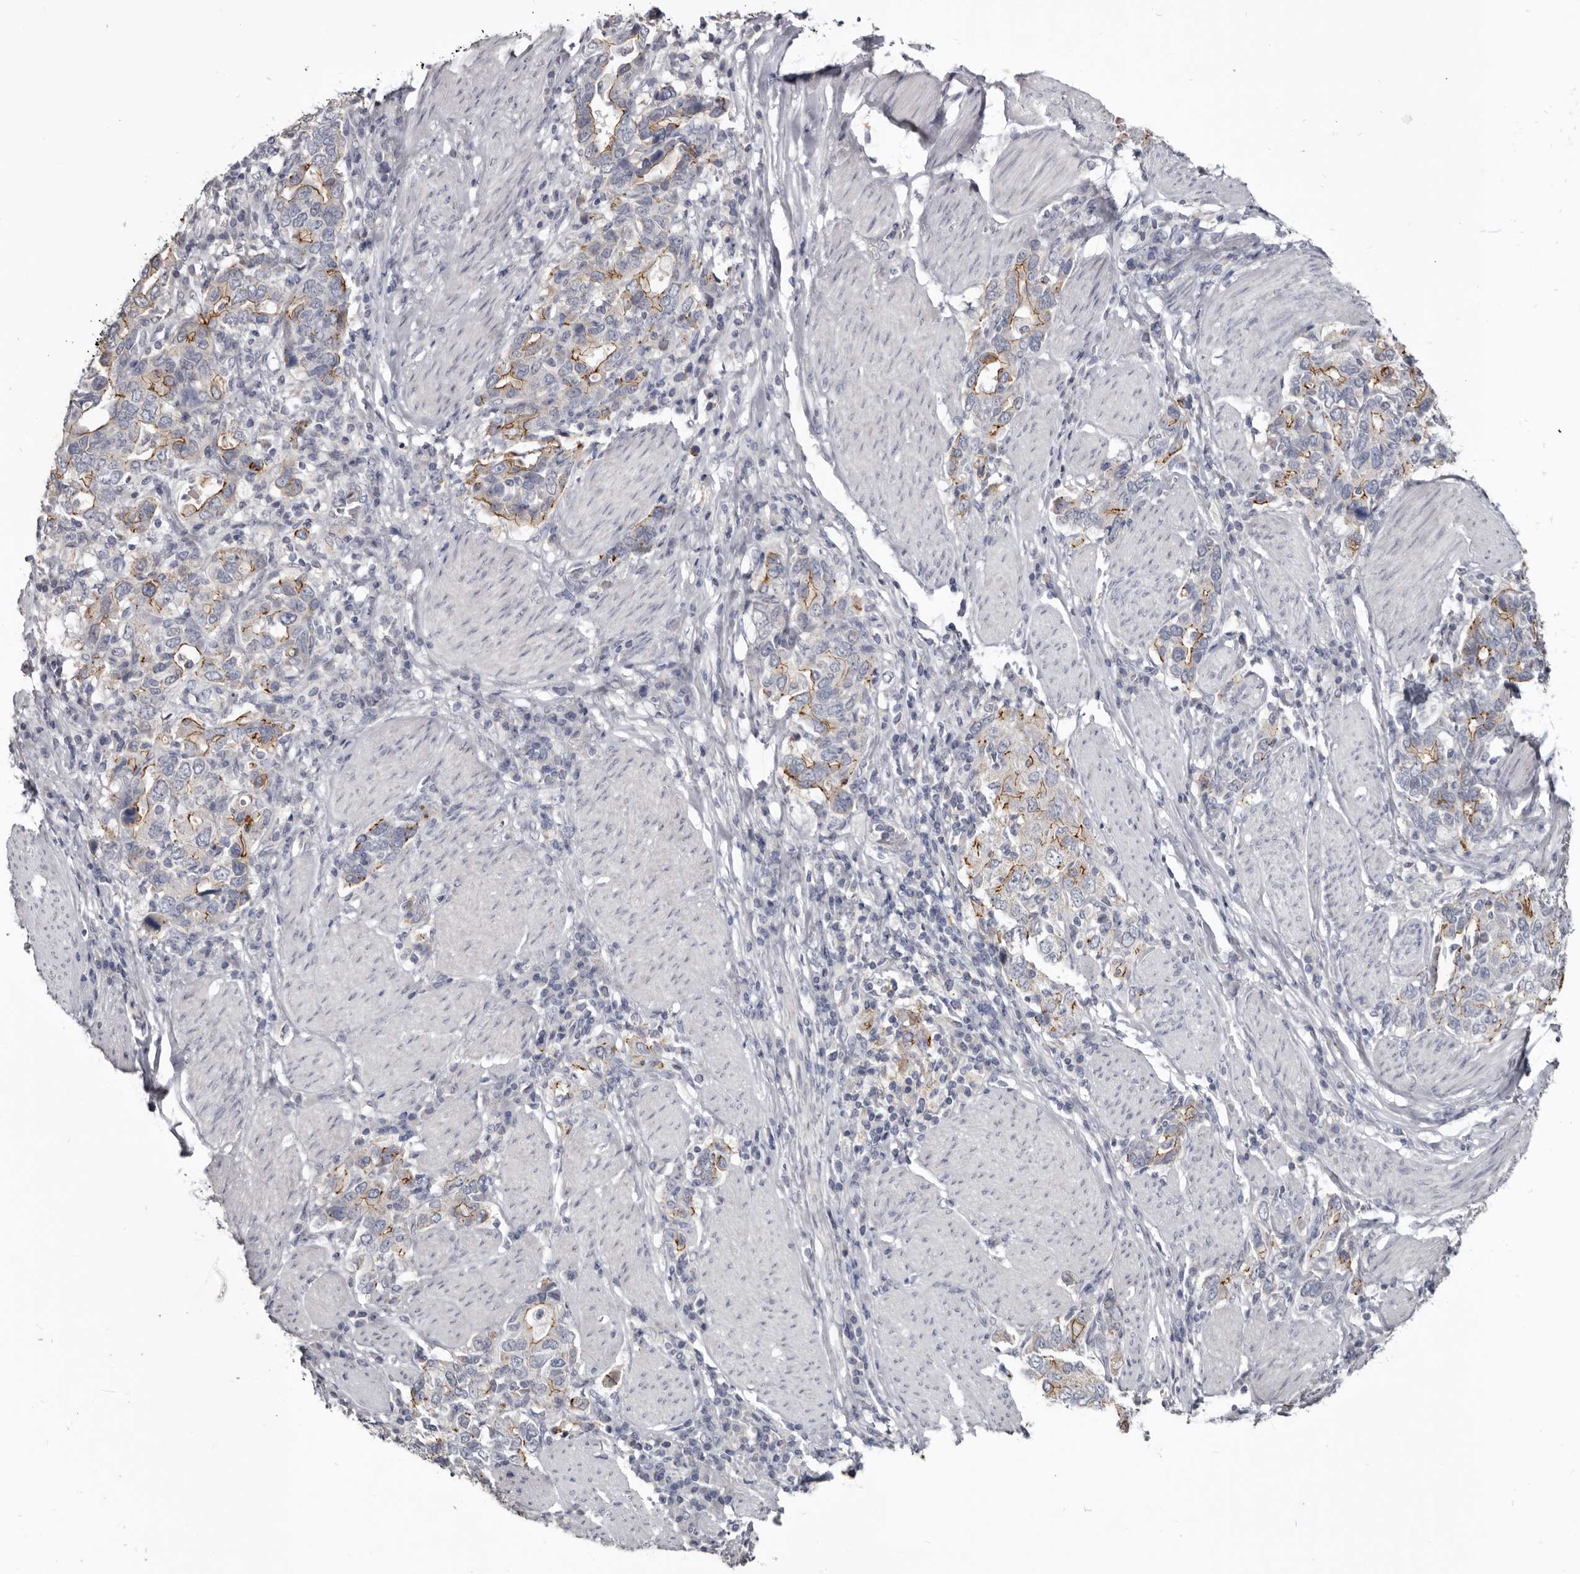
{"staining": {"intensity": "moderate", "quantity": "25%-75%", "location": "cytoplasmic/membranous"}, "tissue": "stomach cancer", "cell_type": "Tumor cells", "image_type": "cancer", "snomed": [{"axis": "morphology", "description": "Adenocarcinoma, NOS"}, {"axis": "topography", "description": "Stomach, upper"}], "caption": "An image of human stomach cancer (adenocarcinoma) stained for a protein demonstrates moderate cytoplasmic/membranous brown staining in tumor cells.", "gene": "CGN", "patient": {"sex": "male", "age": 62}}